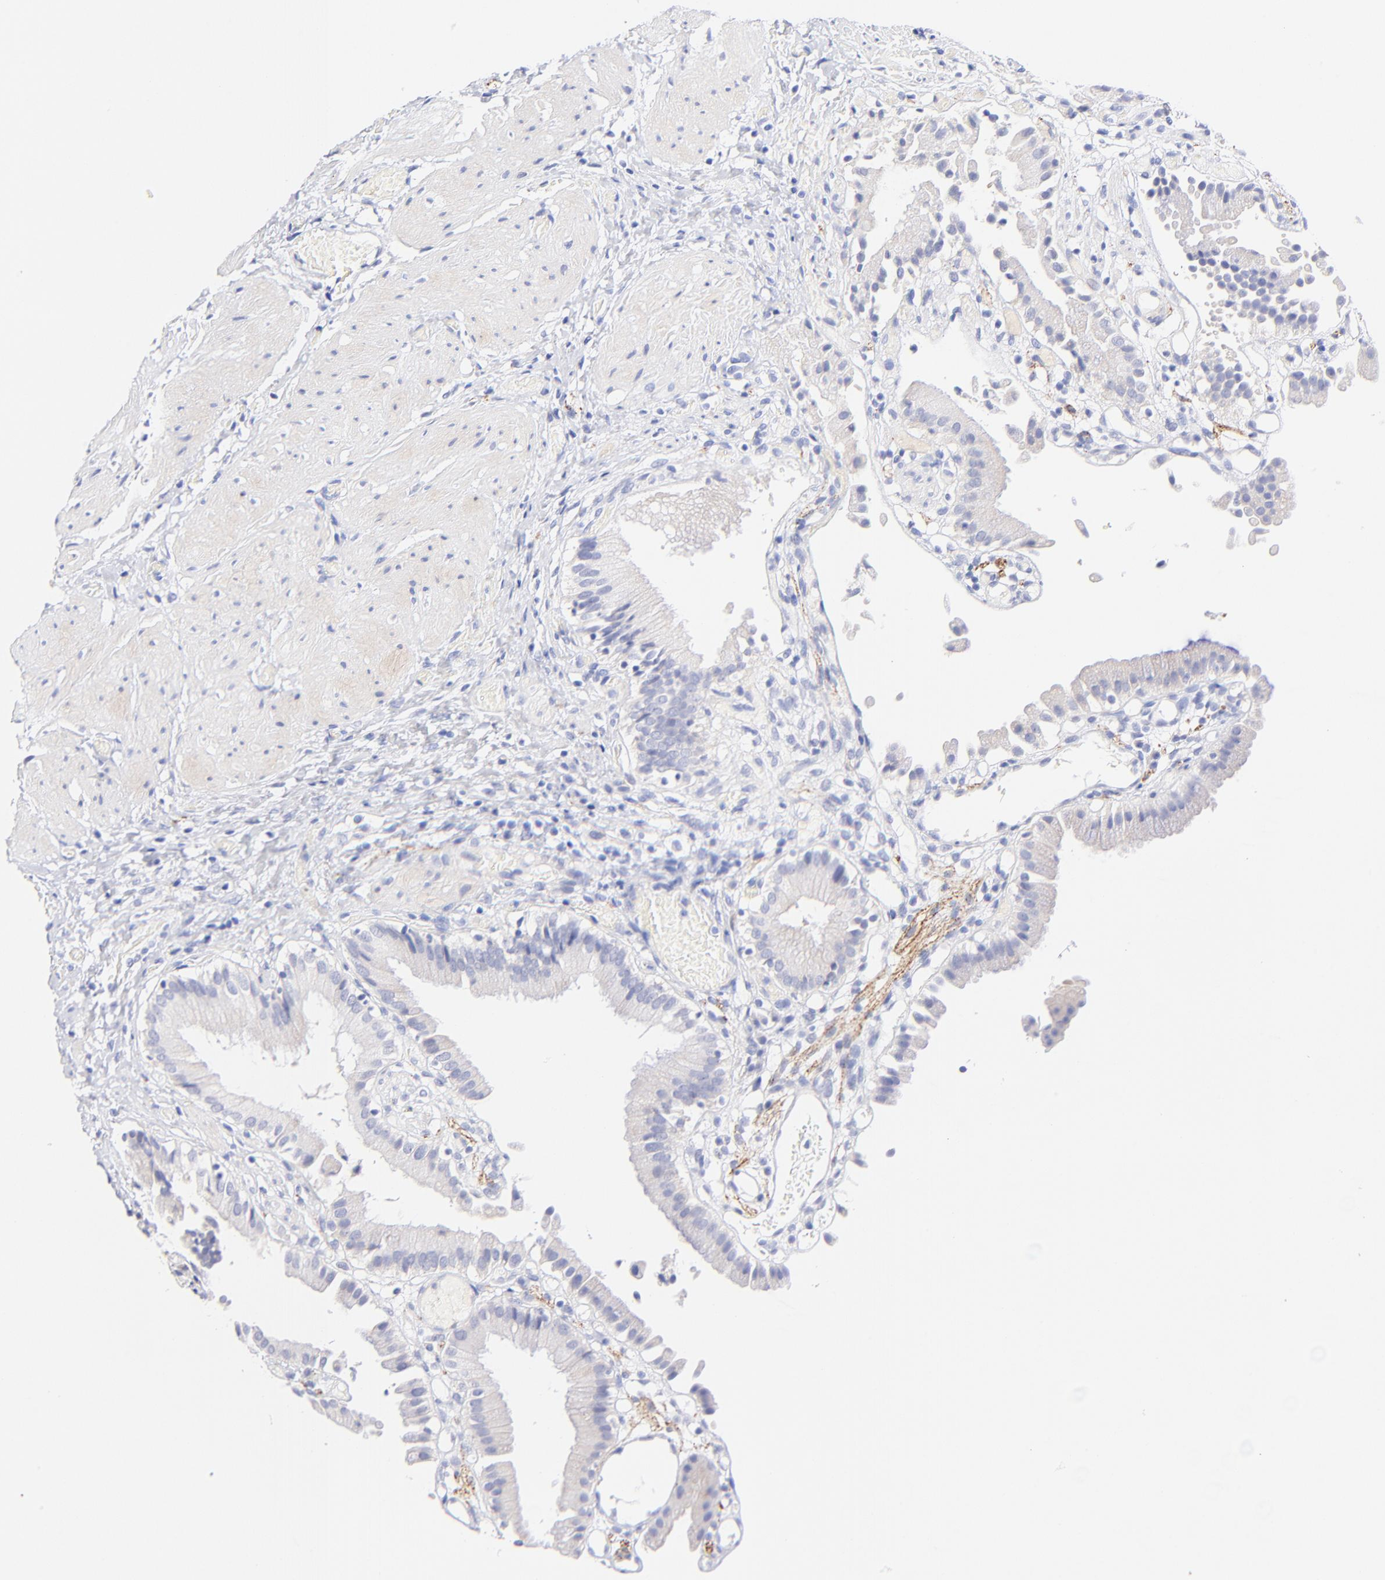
{"staining": {"intensity": "negative", "quantity": "none", "location": "none"}, "tissue": "gallbladder", "cell_type": "Glandular cells", "image_type": "normal", "snomed": [{"axis": "morphology", "description": "Normal tissue, NOS"}, {"axis": "topography", "description": "Gallbladder"}], "caption": "The micrograph demonstrates no significant staining in glandular cells of gallbladder.", "gene": "RAB3A", "patient": {"sex": "male", "age": 65}}